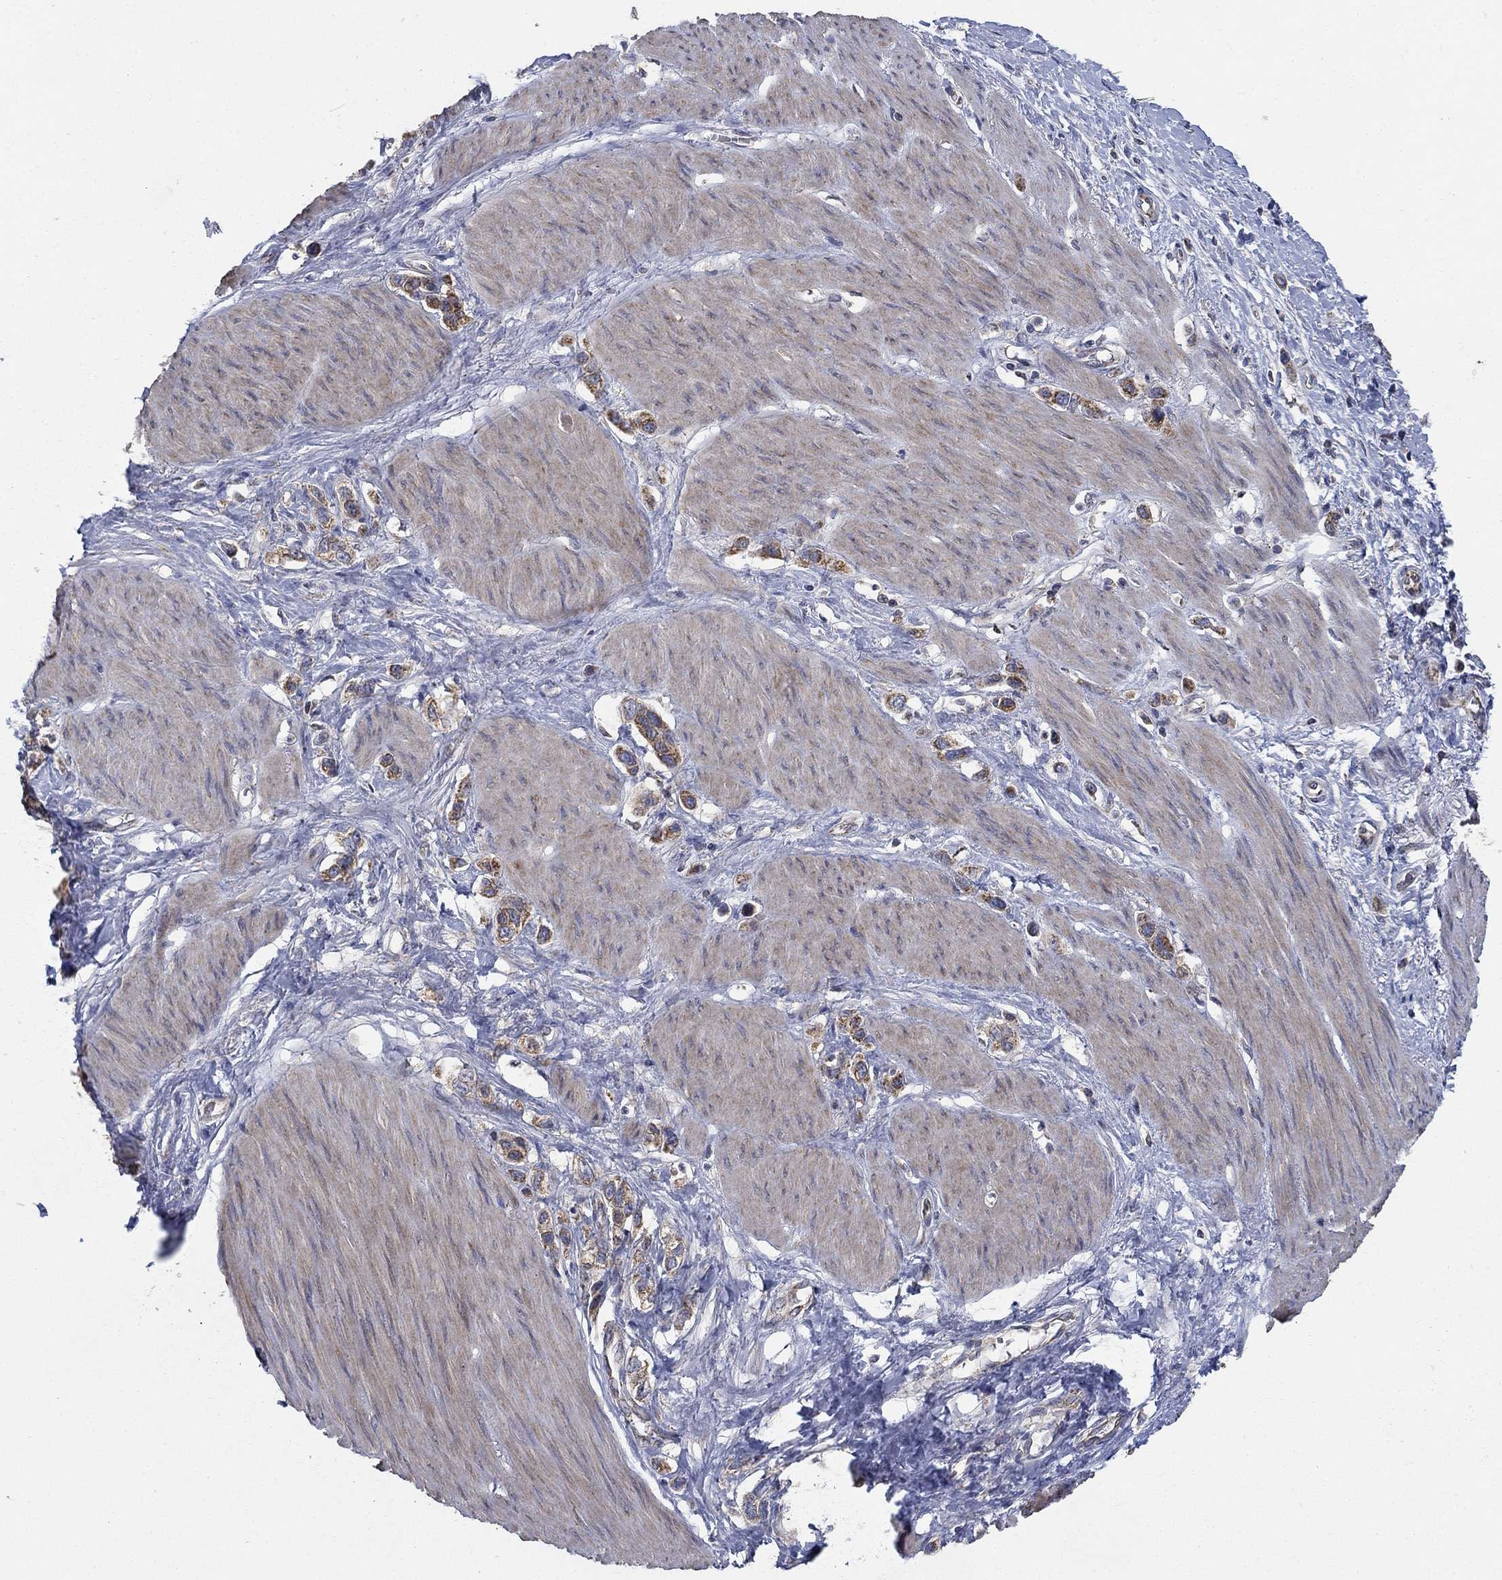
{"staining": {"intensity": "moderate", "quantity": "<25%", "location": "cytoplasmic/membranous"}, "tissue": "stomach cancer", "cell_type": "Tumor cells", "image_type": "cancer", "snomed": [{"axis": "morphology", "description": "Normal tissue, NOS"}, {"axis": "morphology", "description": "Adenocarcinoma, NOS"}, {"axis": "morphology", "description": "Adenocarcinoma, High grade"}, {"axis": "topography", "description": "Stomach, upper"}, {"axis": "topography", "description": "Stomach"}], "caption": "Protein analysis of stomach high-grade adenocarcinoma tissue displays moderate cytoplasmic/membranous staining in approximately <25% of tumor cells. (DAB (3,3'-diaminobenzidine) IHC with brightfield microscopy, high magnification).", "gene": "NME7", "patient": {"sex": "female", "age": 65}}